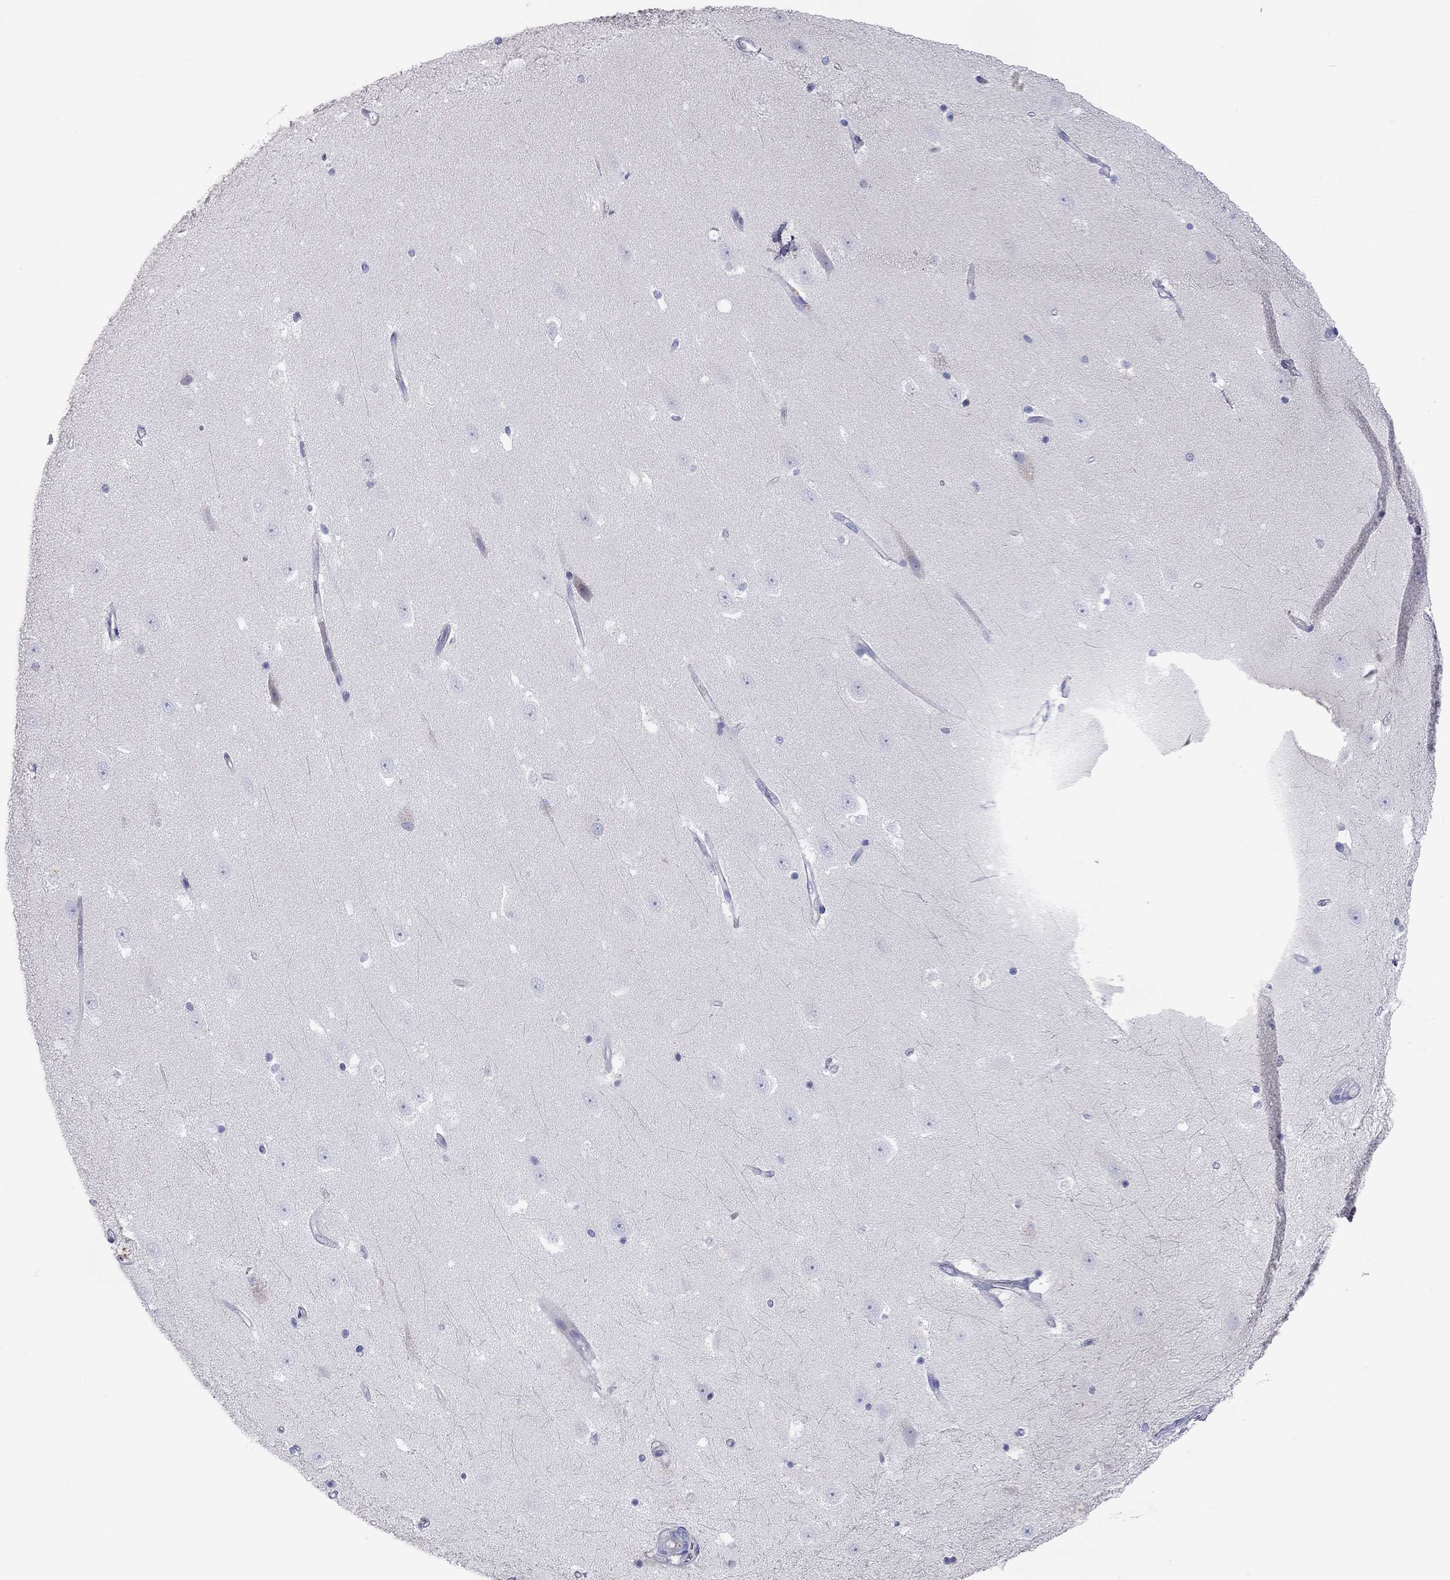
{"staining": {"intensity": "negative", "quantity": "none", "location": "none"}, "tissue": "hippocampus", "cell_type": "Glial cells", "image_type": "normal", "snomed": [{"axis": "morphology", "description": "Normal tissue, NOS"}, {"axis": "topography", "description": "Hippocampus"}], "caption": "The image displays no significant expression in glial cells of hippocampus.", "gene": "ST7L", "patient": {"sex": "male", "age": 49}}